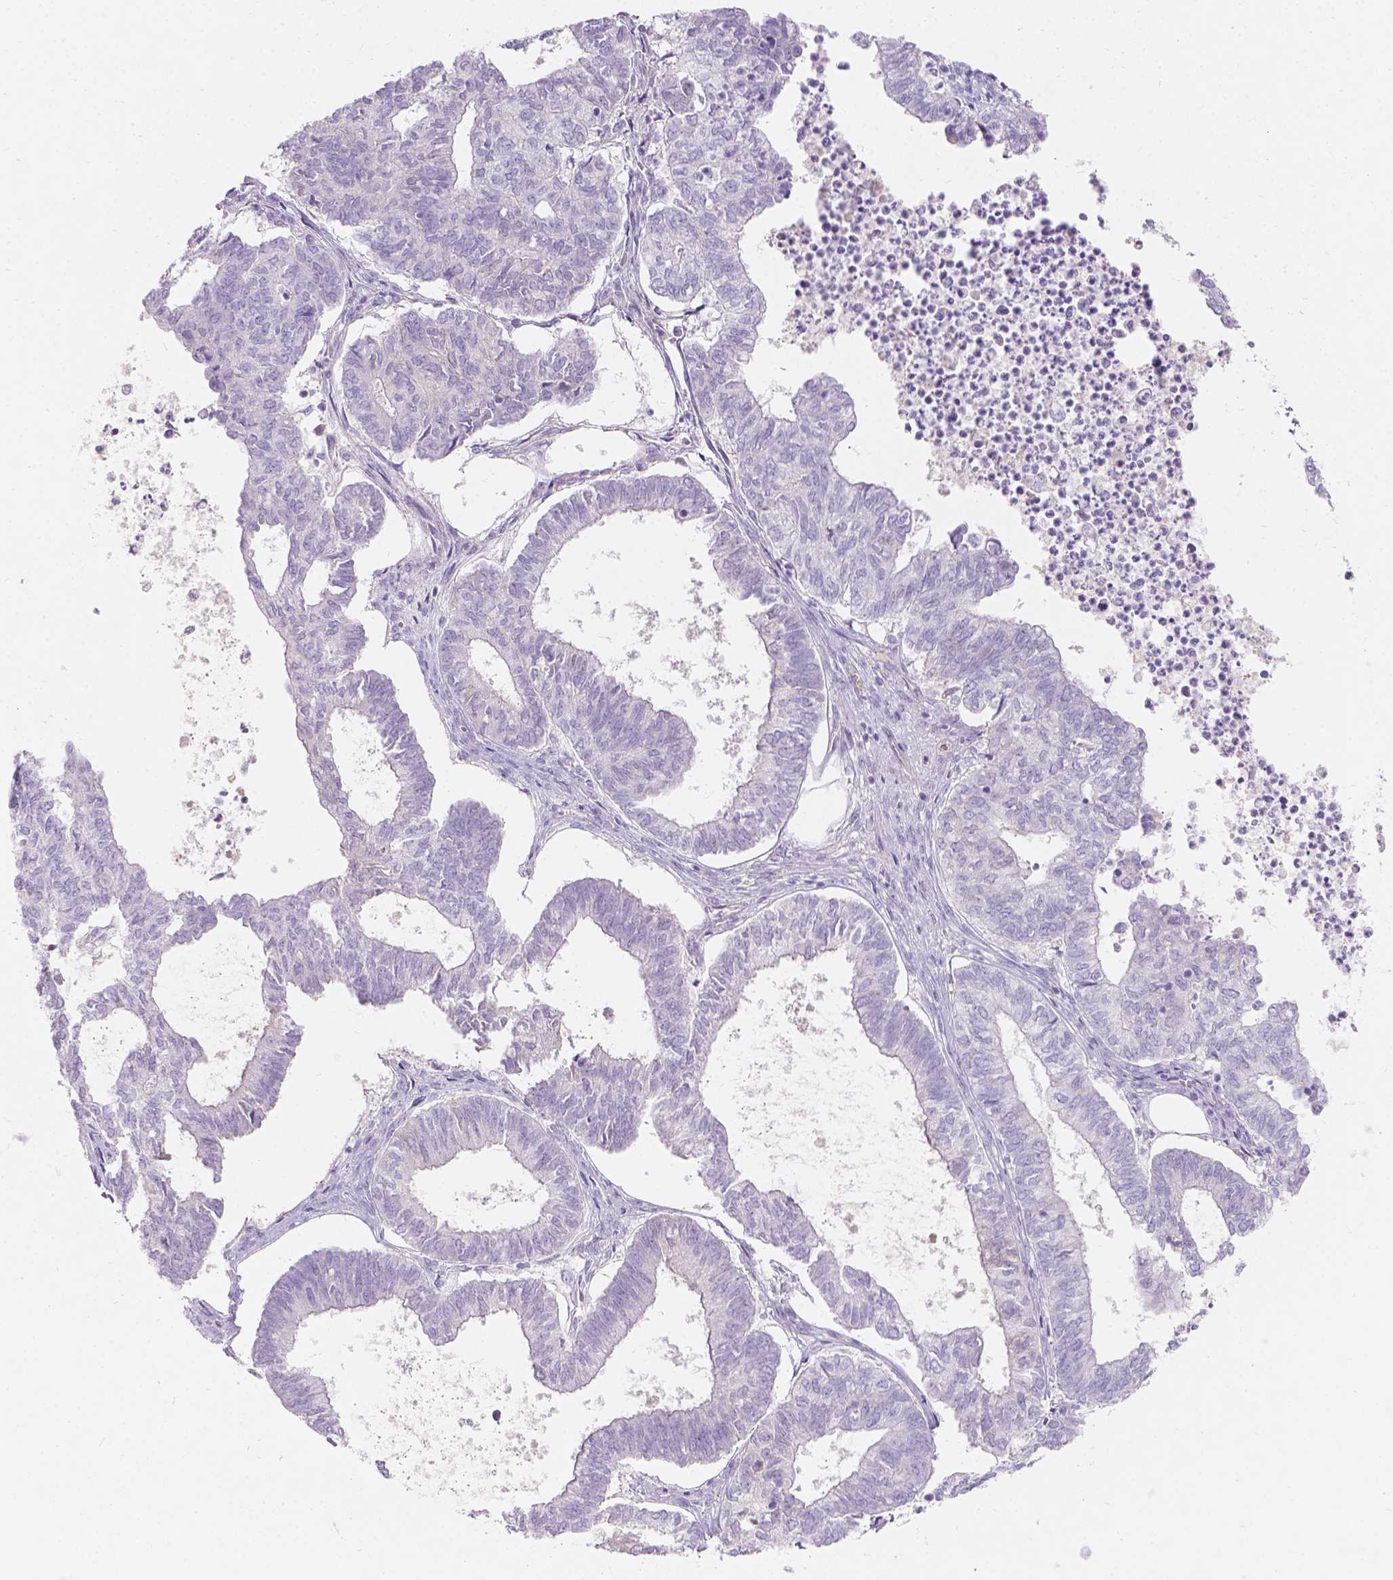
{"staining": {"intensity": "negative", "quantity": "none", "location": "none"}, "tissue": "ovarian cancer", "cell_type": "Tumor cells", "image_type": "cancer", "snomed": [{"axis": "morphology", "description": "Carcinoma, endometroid"}, {"axis": "topography", "description": "Ovary"}], "caption": "A photomicrograph of ovarian endometroid carcinoma stained for a protein shows no brown staining in tumor cells. Brightfield microscopy of immunohistochemistry (IHC) stained with DAB (3,3'-diaminobenzidine) (brown) and hematoxylin (blue), captured at high magnification.", "gene": "GAL3ST2", "patient": {"sex": "female", "age": 64}}